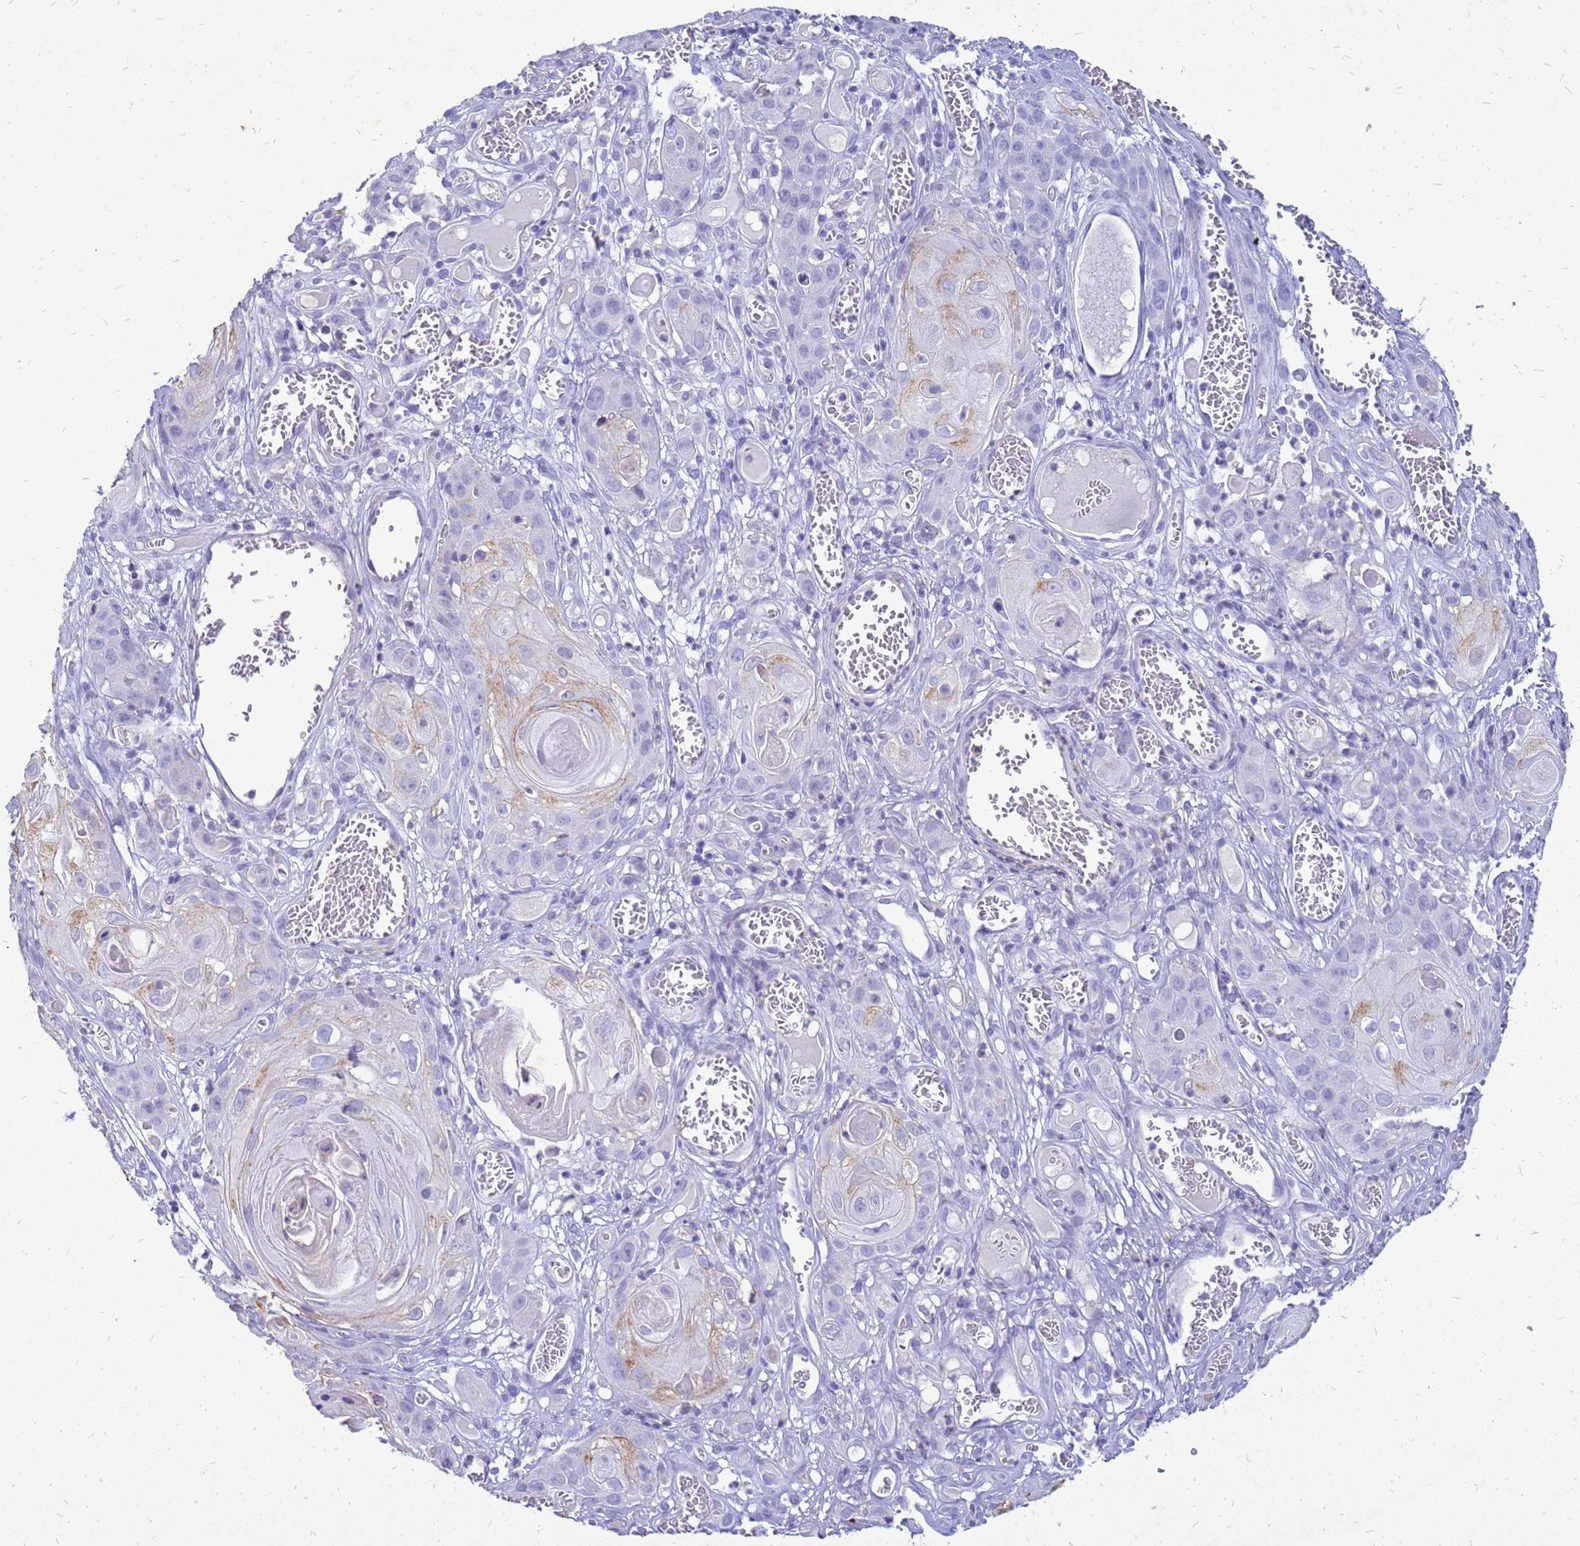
{"staining": {"intensity": "negative", "quantity": "none", "location": "none"}, "tissue": "skin cancer", "cell_type": "Tumor cells", "image_type": "cancer", "snomed": [{"axis": "morphology", "description": "Squamous cell carcinoma, NOS"}, {"axis": "topography", "description": "Skin"}], "caption": "A histopathology image of squamous cell carcinoma (skin) stained for a protein reveals no brown staining in tumor cells.", "gene": "AKR1C1", "patient": {"sex": "male", "age": 55}}